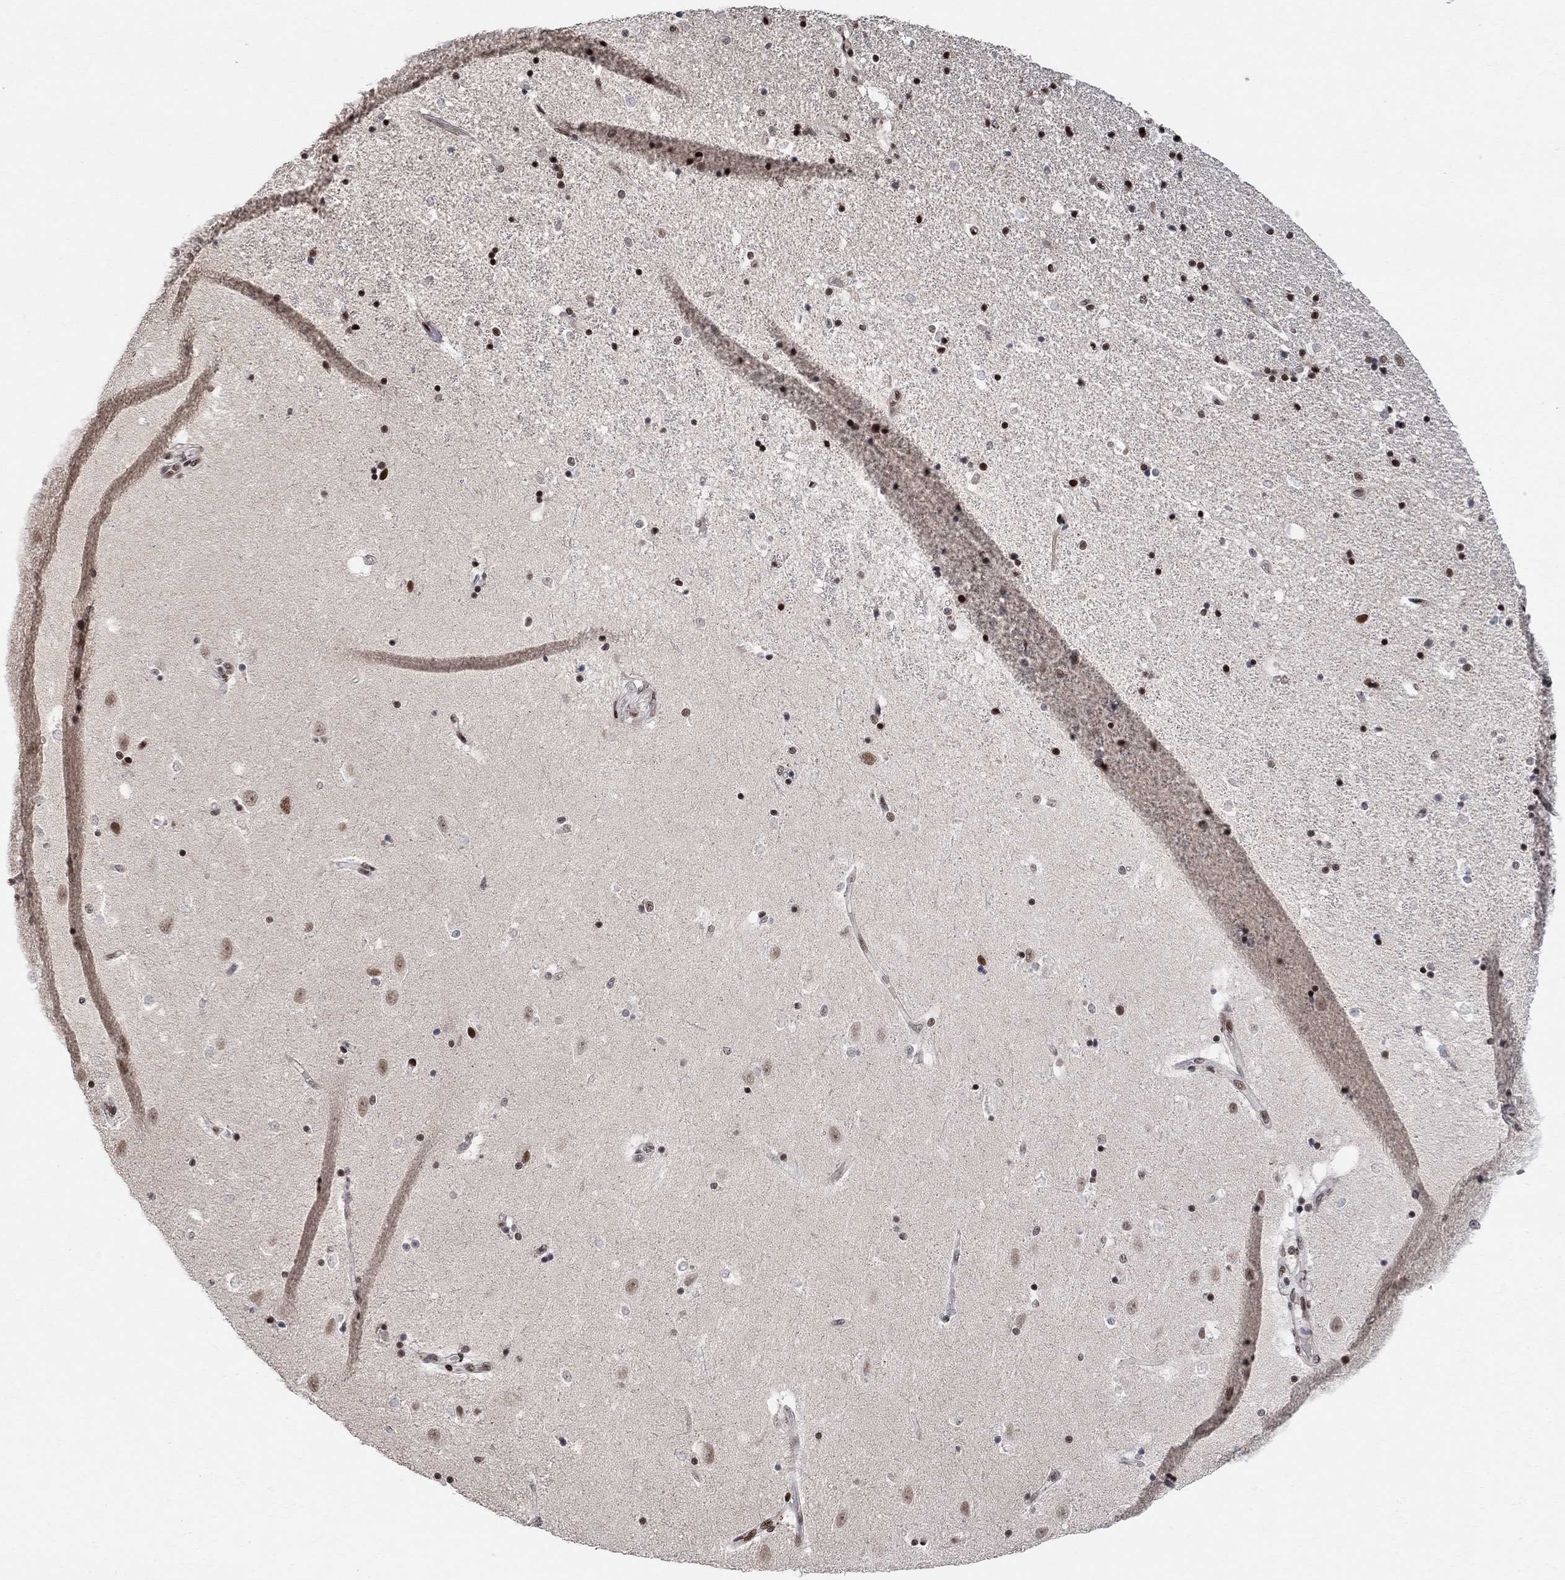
{"staining": {"intensity": "strong", "quantity": "25%-75%", "location": "nuclear"}, "tissue": "hippocampus", "cell_type": "Glial cells", "image_type": "normal", "snomed": [{"axis": "morphology", "description": "Normal tissue, NOS"}, {"axis": "topography", "description": "Hippocampus"}], "caption": "Immunohistochemistry (IHC) of normal hippocampus demonstrates high levels of strong nuclear expression in approximately 25%-75% of glial cells.", "gene": "E4F1", "patient": {"sex": "male", "age": 49}}